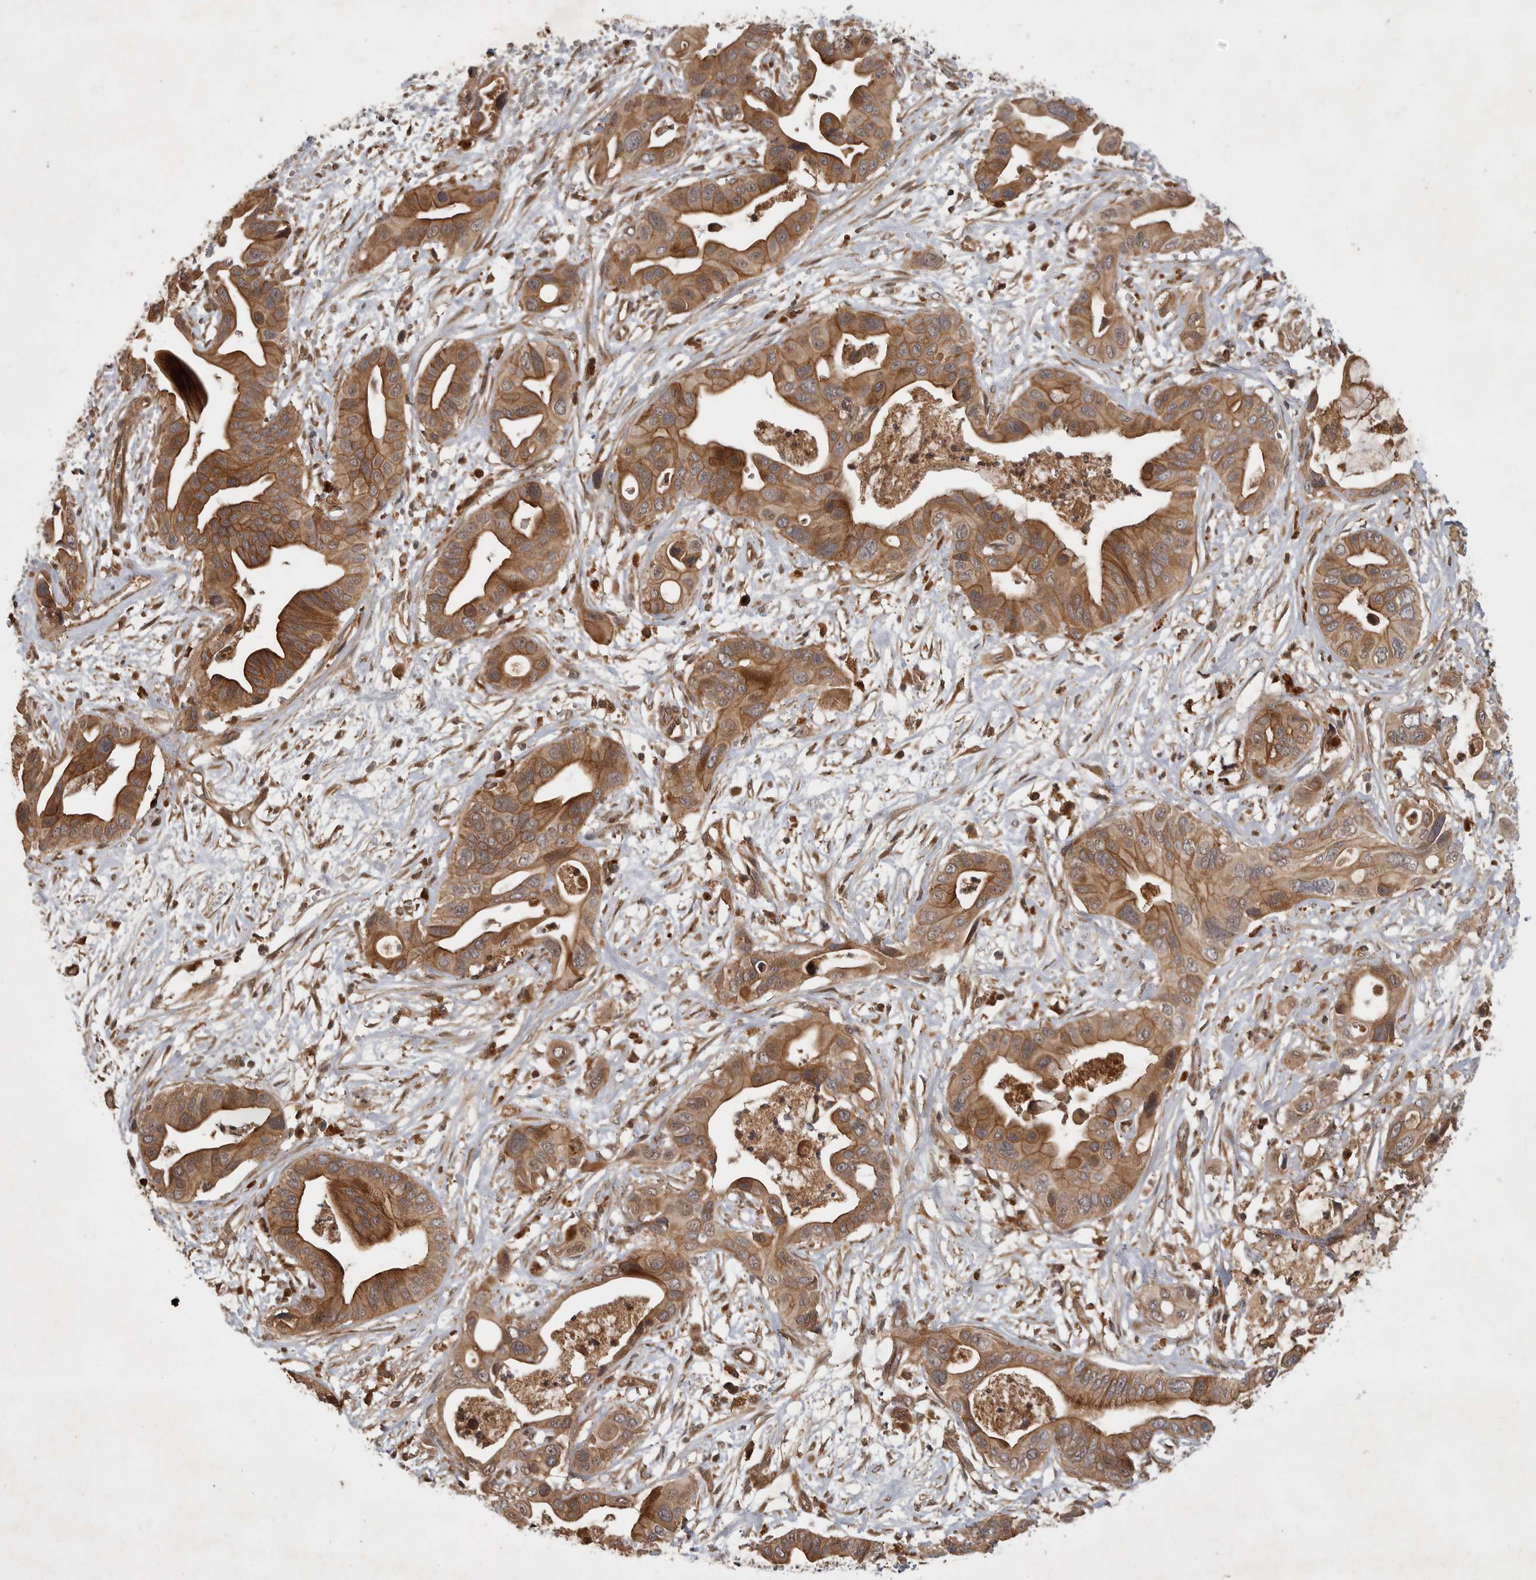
{"staining": {"intensity": "moderate", "quantity": ">75%", "location": "cytoplasmic/membranous"}, "tissue": "pancreatic cancer", "cell_type": "Tumor cells", "image_type": "cancer", "snomed": [{"axis": "morphology", "description": "Adenocarcinoma, NOS"}, {"axis": "topography", "description": "Pancreas"}], "caption": "Pancreatic adenocarcinoma was stained to show a protein in brown. There is medium levels of moderate cytoplasmic/membranous positivity in approximately >75% of tumor cells. The protein is stained brown, and the nuclei are stained in blue (DAB IHC with brightfield microscopy, high magnification).", "gene": "ZNF232", "patient": {"sex": "male", "age": 66}}